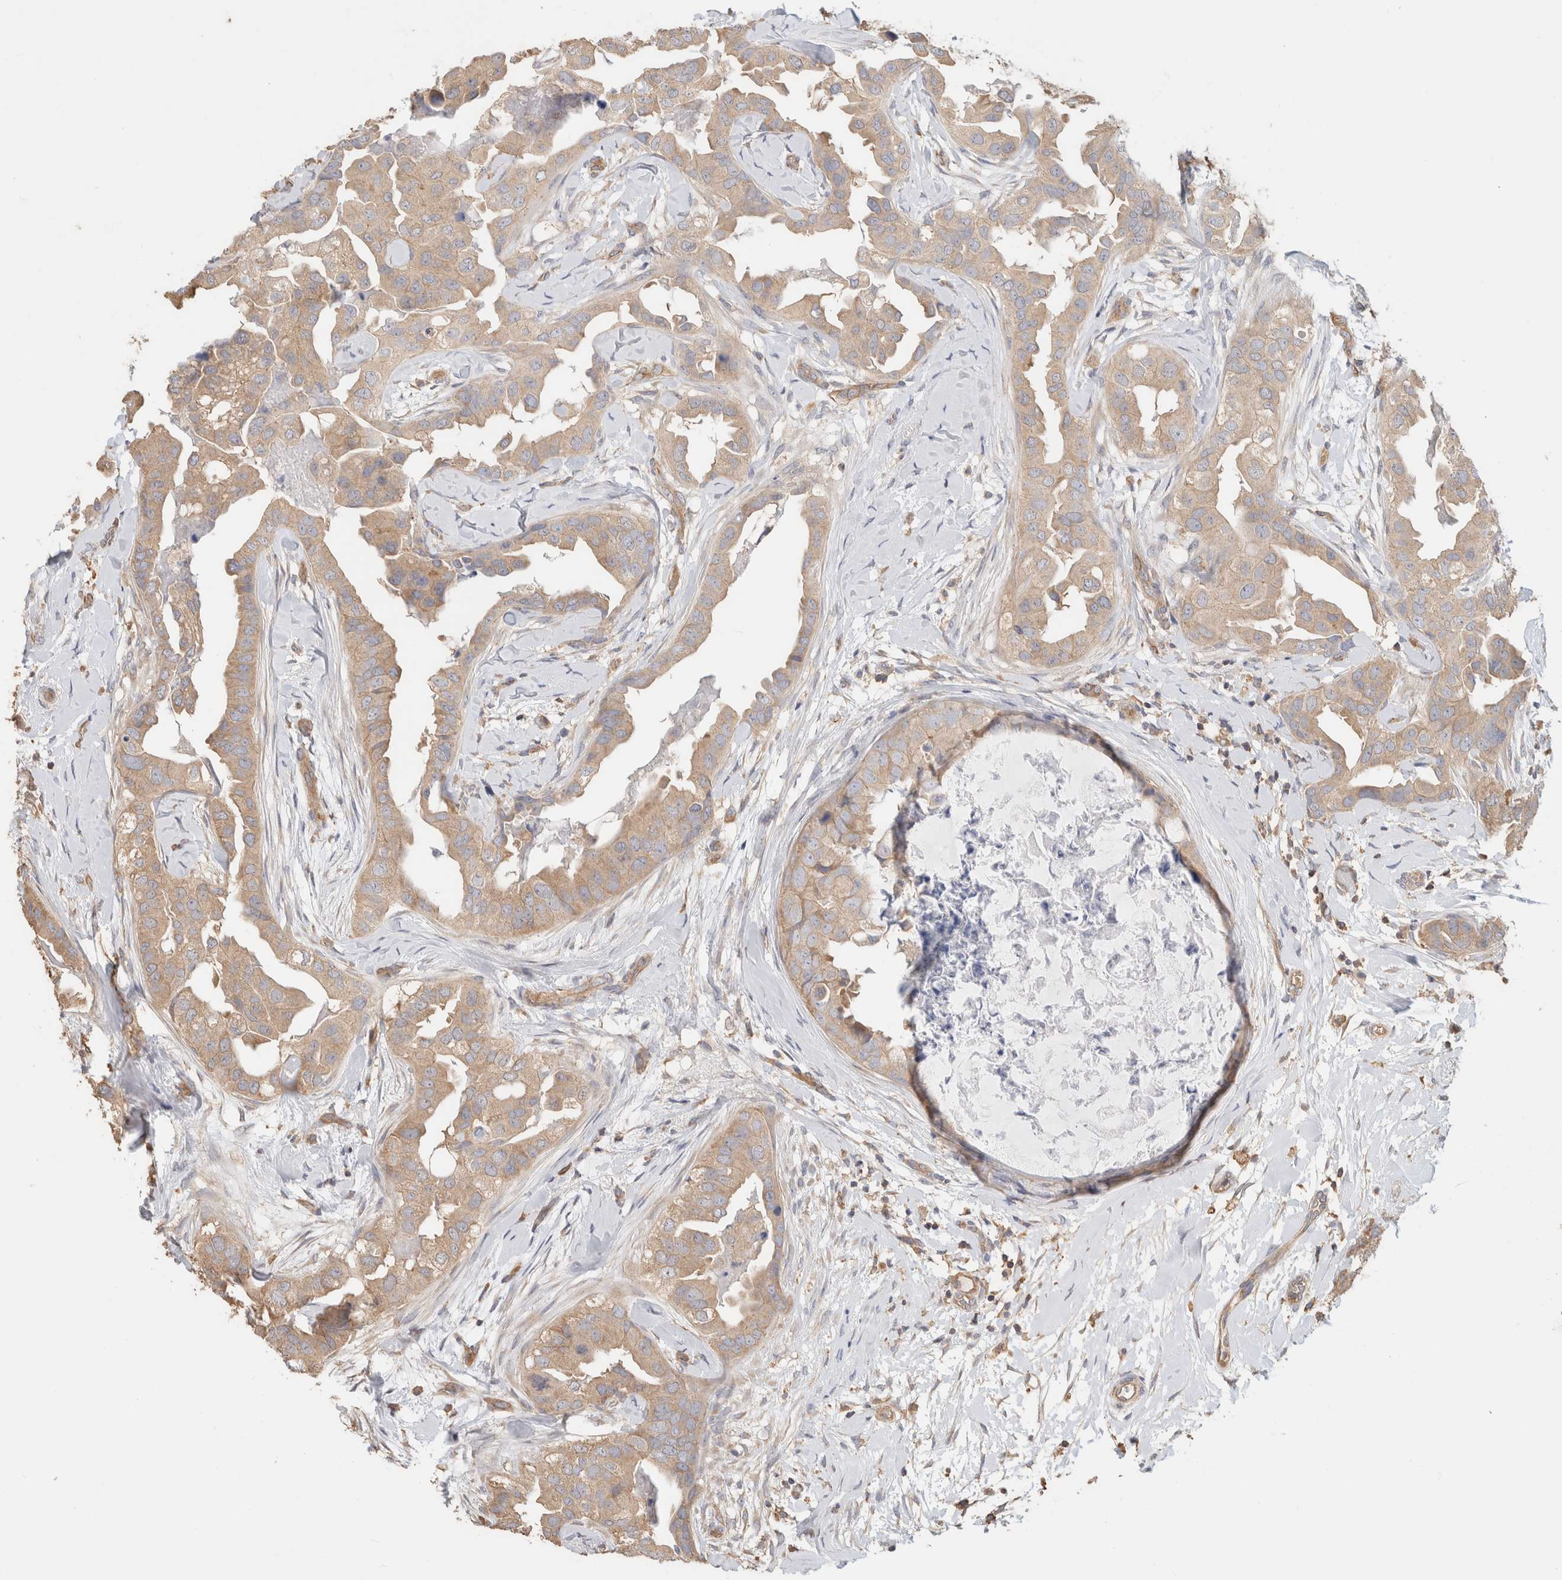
{"staining": {"intensity": "moderate", "quantity": ">75%", "location": "cytoplasmic/membranous"}, "tissue": "breast cancer", "cell_type": "Tumor cells", "image_type": "cancer", "snomed": [{"axis": "morphology", "description": "Duct carcinoma"}, {"axis": "topography", "description": "Breast"}], "caption": "DAB immunohistochemical staining of human breast cancer (infiltrating ductal carcinoma) exhibits moderate cytoplasmic/membranous protein staining in approximately >75% of tumor cells. (DAB IHC, brown staining for protein, blue staining for nuclei).", "gene": "CFAP418", "patient": {"sex": "female", "age": 40}}